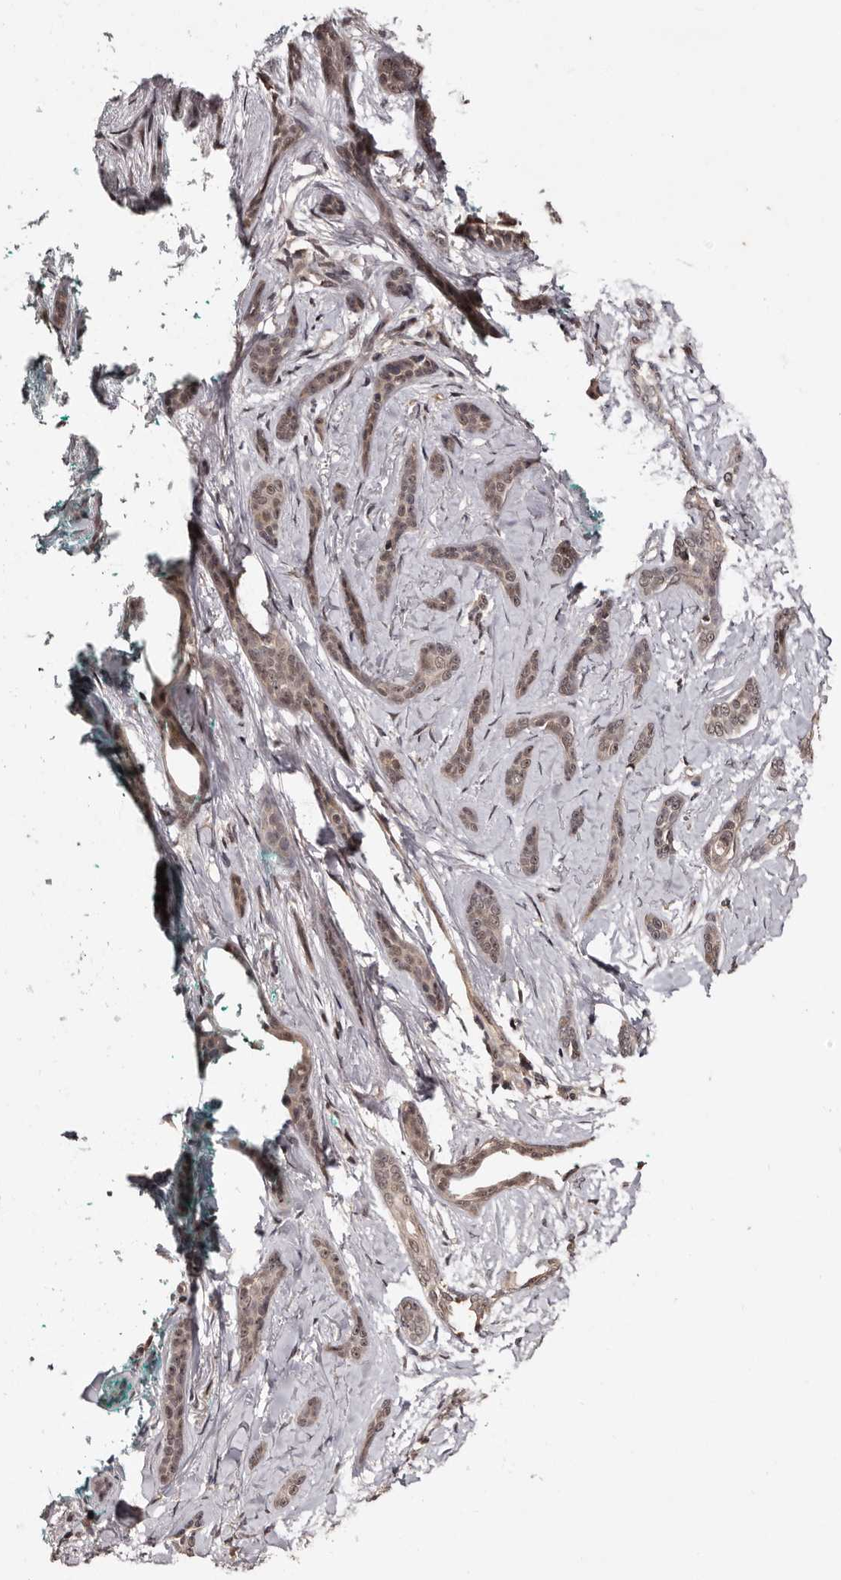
{"staining": {"intensity": "weak", "quantity": ">75%", "location": "cytoplasmic/membranous,nuclear"}, "tissue": "skin cancer", "cell_type": "Tumor cells", "image_type": "cancer", "snomed": [{"axis": "morphology", "description": "Basal cell carcinoma"}, {"axis": "morphology", "description": "Adnexal tumor, benign"}, {"axis": "topography", "description": "Skin"}], "caption": "Protein analysis of skin benign adnexal tumor tissue displays weak cytoplasmic/membranous and nuclear positivity in approximately >75% of tumor cells.", "gene": "TBC1D22B", "patient": {"sex": "female", "age": 42}}